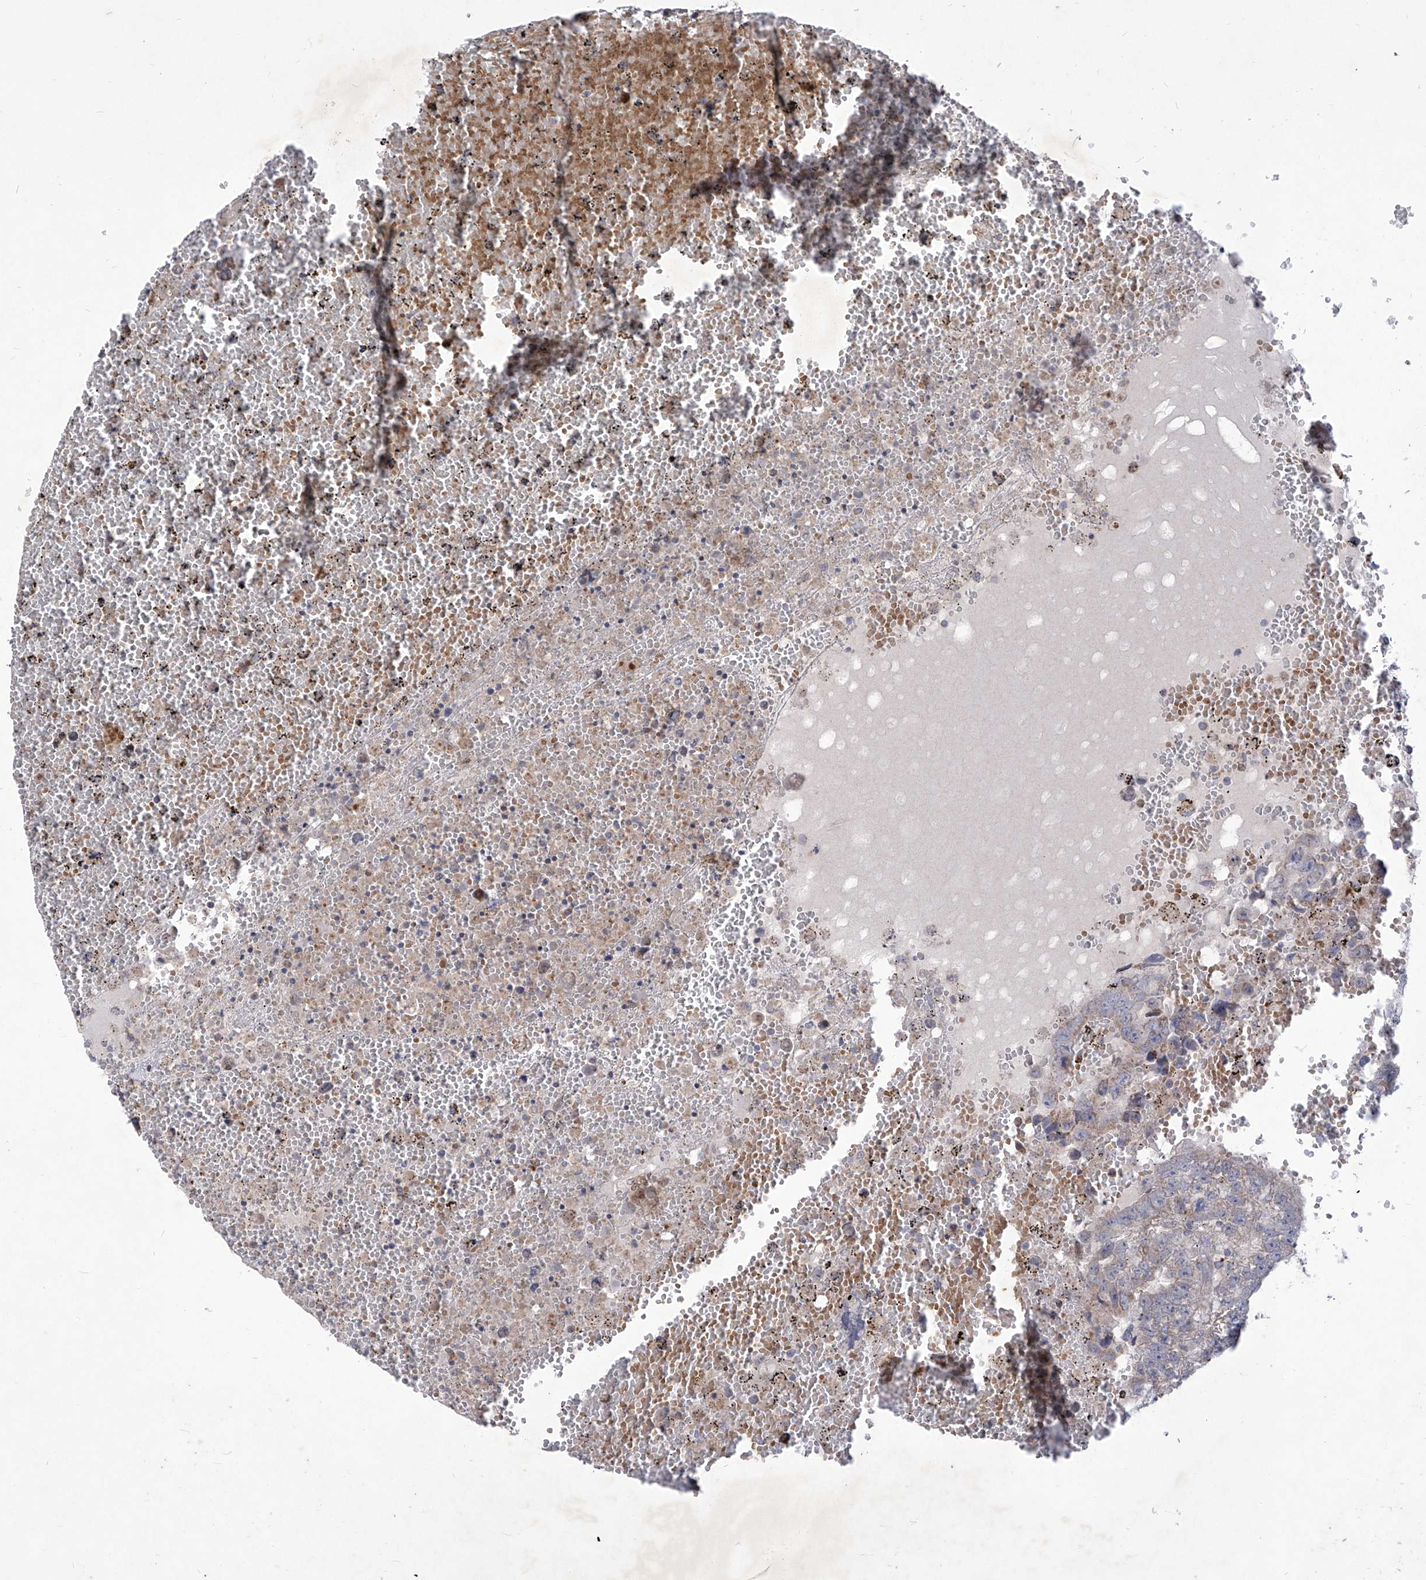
{"staining": {"intensity": "negative", "quantity": "none", "location": "none"}, "tissue": "testis cancer", "cell_type": "Tumor cells", "image_type": "cancer", "snomed": [{"axis": "morphology", "description": "Carcinoma, Embryonal, NOS"}, {"axis": "topography", "description": "Testis"}], "caption": "This image is of testis cancer (embryonal carcinoma) stained with immunohistochemistry to label a protein in brown with the nuclei are counter-stained blue. There is no staining in tumor cells.", "gene": "COQ3", "patient": {"sex": "male", "age": 25}}